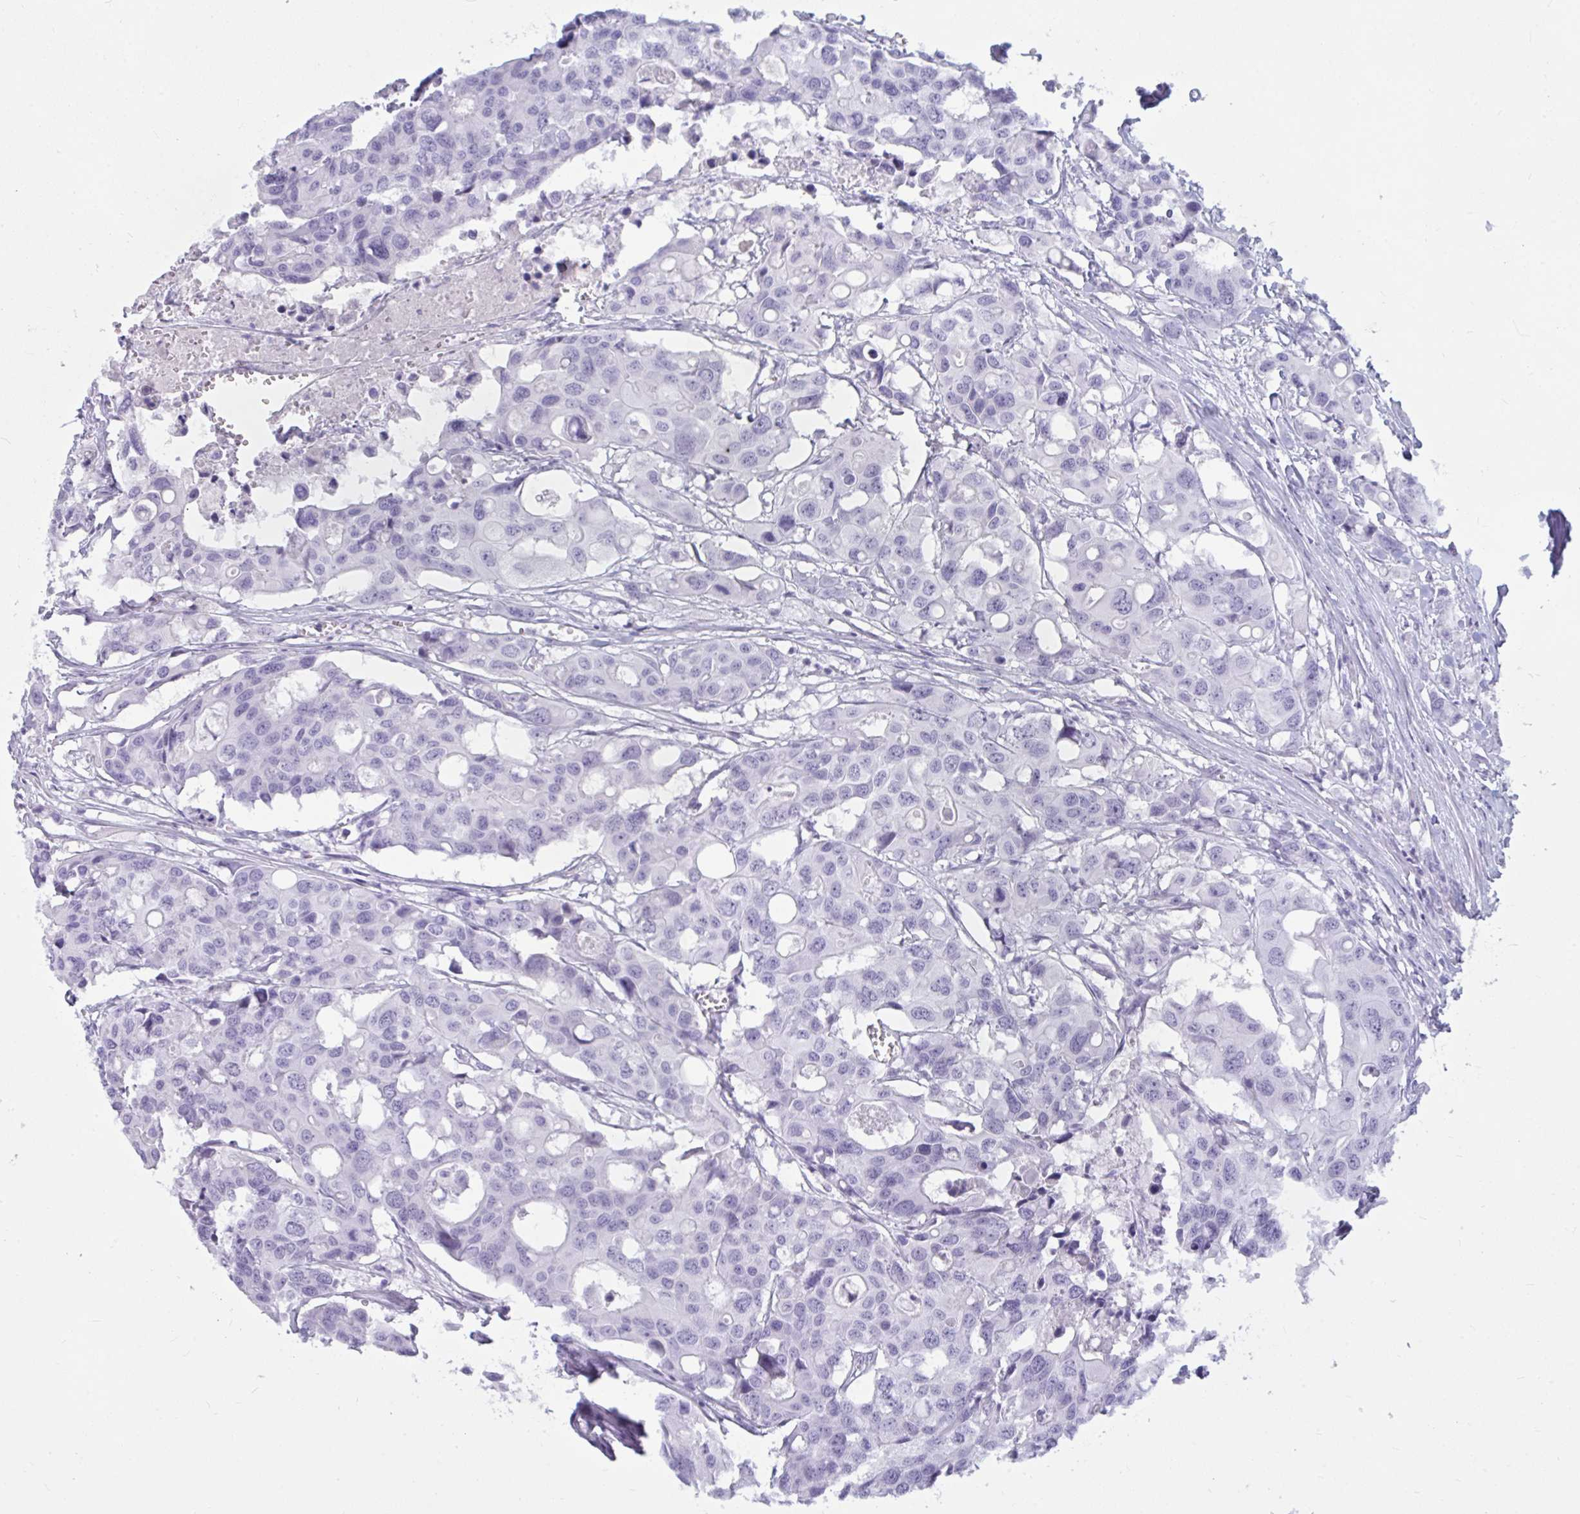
{"staining": {"intensity": "negative", "quantity": "none", "location": "none"}, "tissue": "colorectal cancer", "cell_type": "Tumor cells", "image_type": "cancer", "snomed": [{"axis": "morphology", "description": "Adenocarcinoma, NOS"}, {"axis": "topography", "description": "Colon"}], "caption": "An image of adenocarcinoma (colorectal) stained for a protein demonstrates no brown staining in tumor cells.", "gene": "BBS10", "patient": {"sex": "male", "age": 77}}